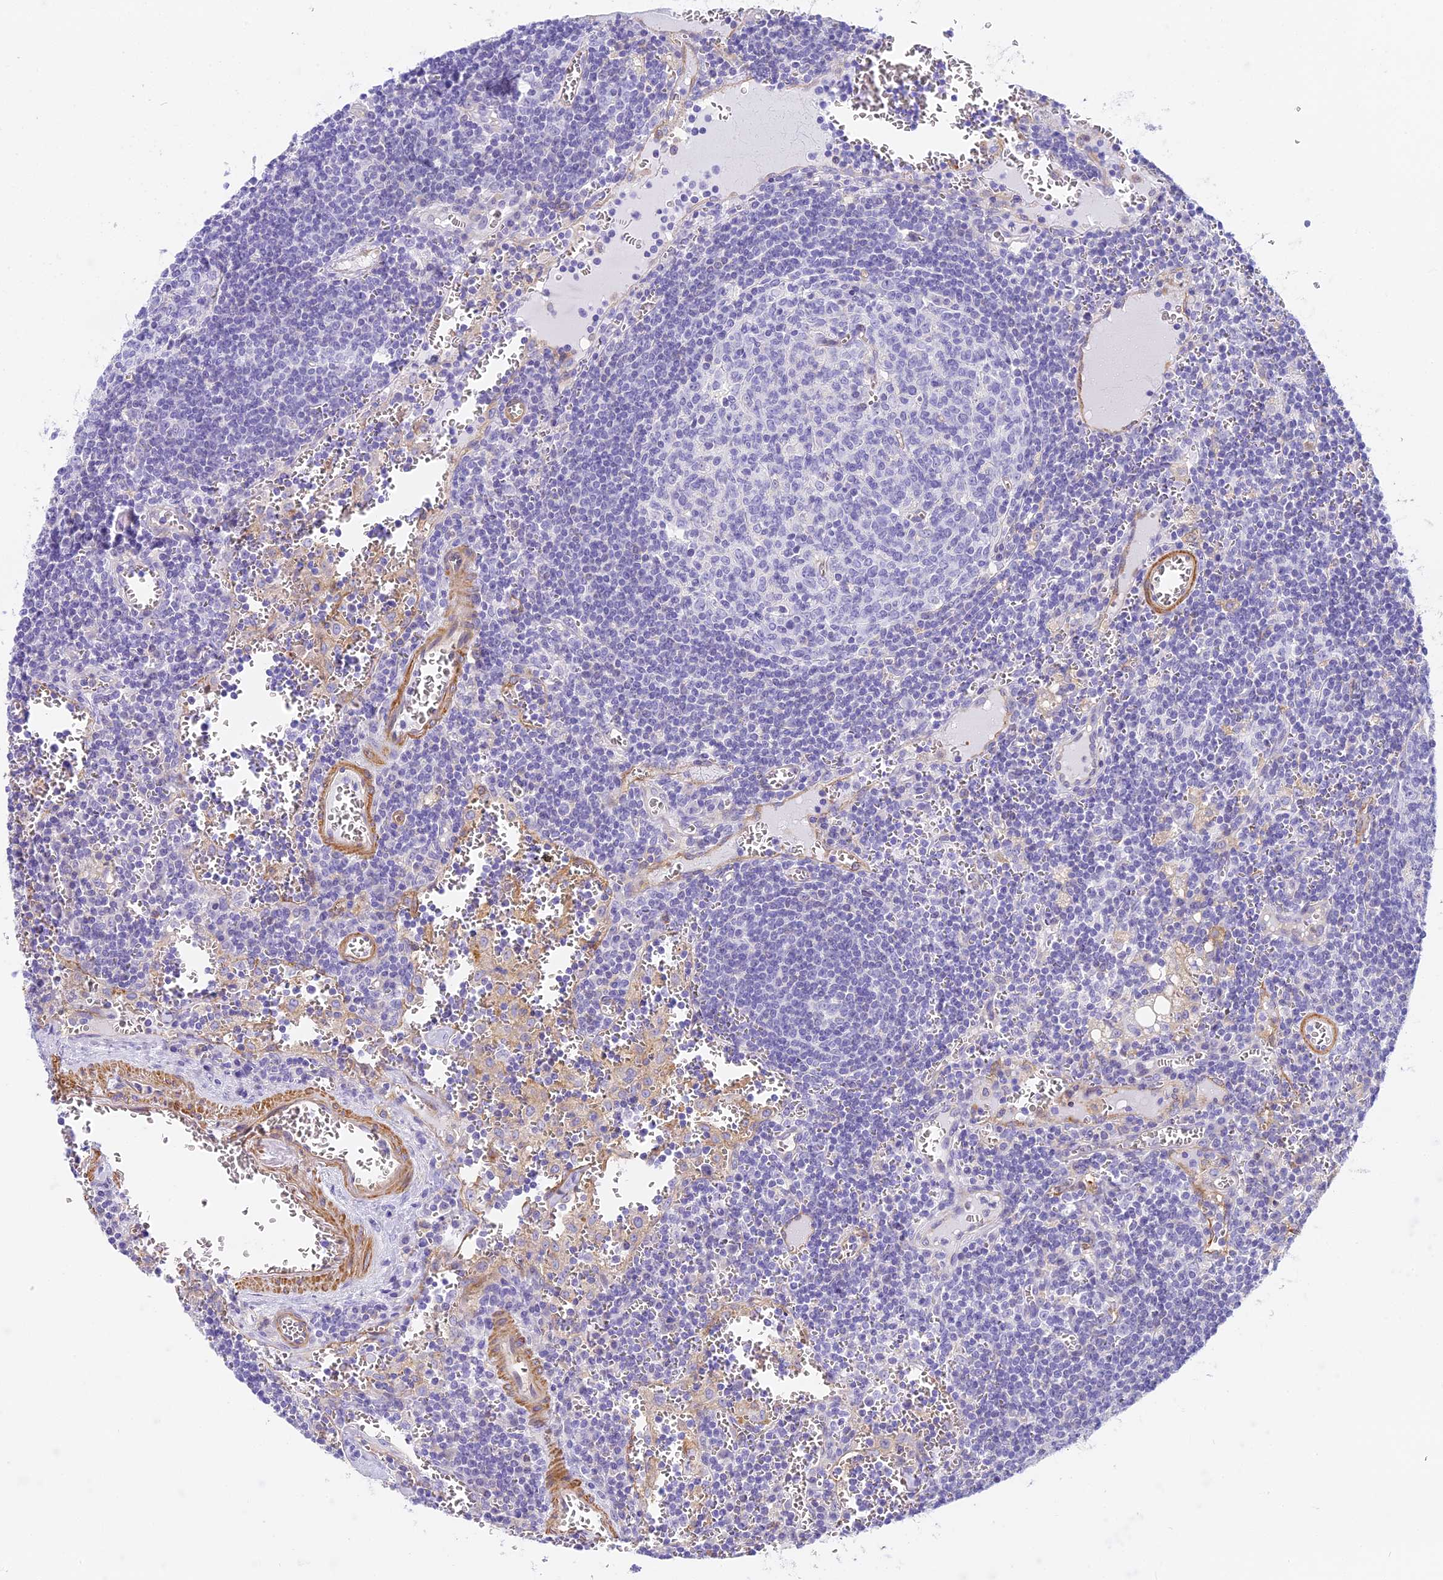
{"staining": {"intensity": "negative", "quantity": "none", "location": "none"}, "tissue": "lymph node", "cell_type": "Germinal center cells", "image_type": "normal", "snomed": [{"axis": "morphology", "description": "Normal tissue, NOS"}, {"axis": "topography", "description": "Lymph node"}], "caption": "Lymph node stained for a protein using immunohistochemistry displays no expression germinal center cells.", "gene": "HOMER3", "patient": {"sex": "female", "age": 73}}